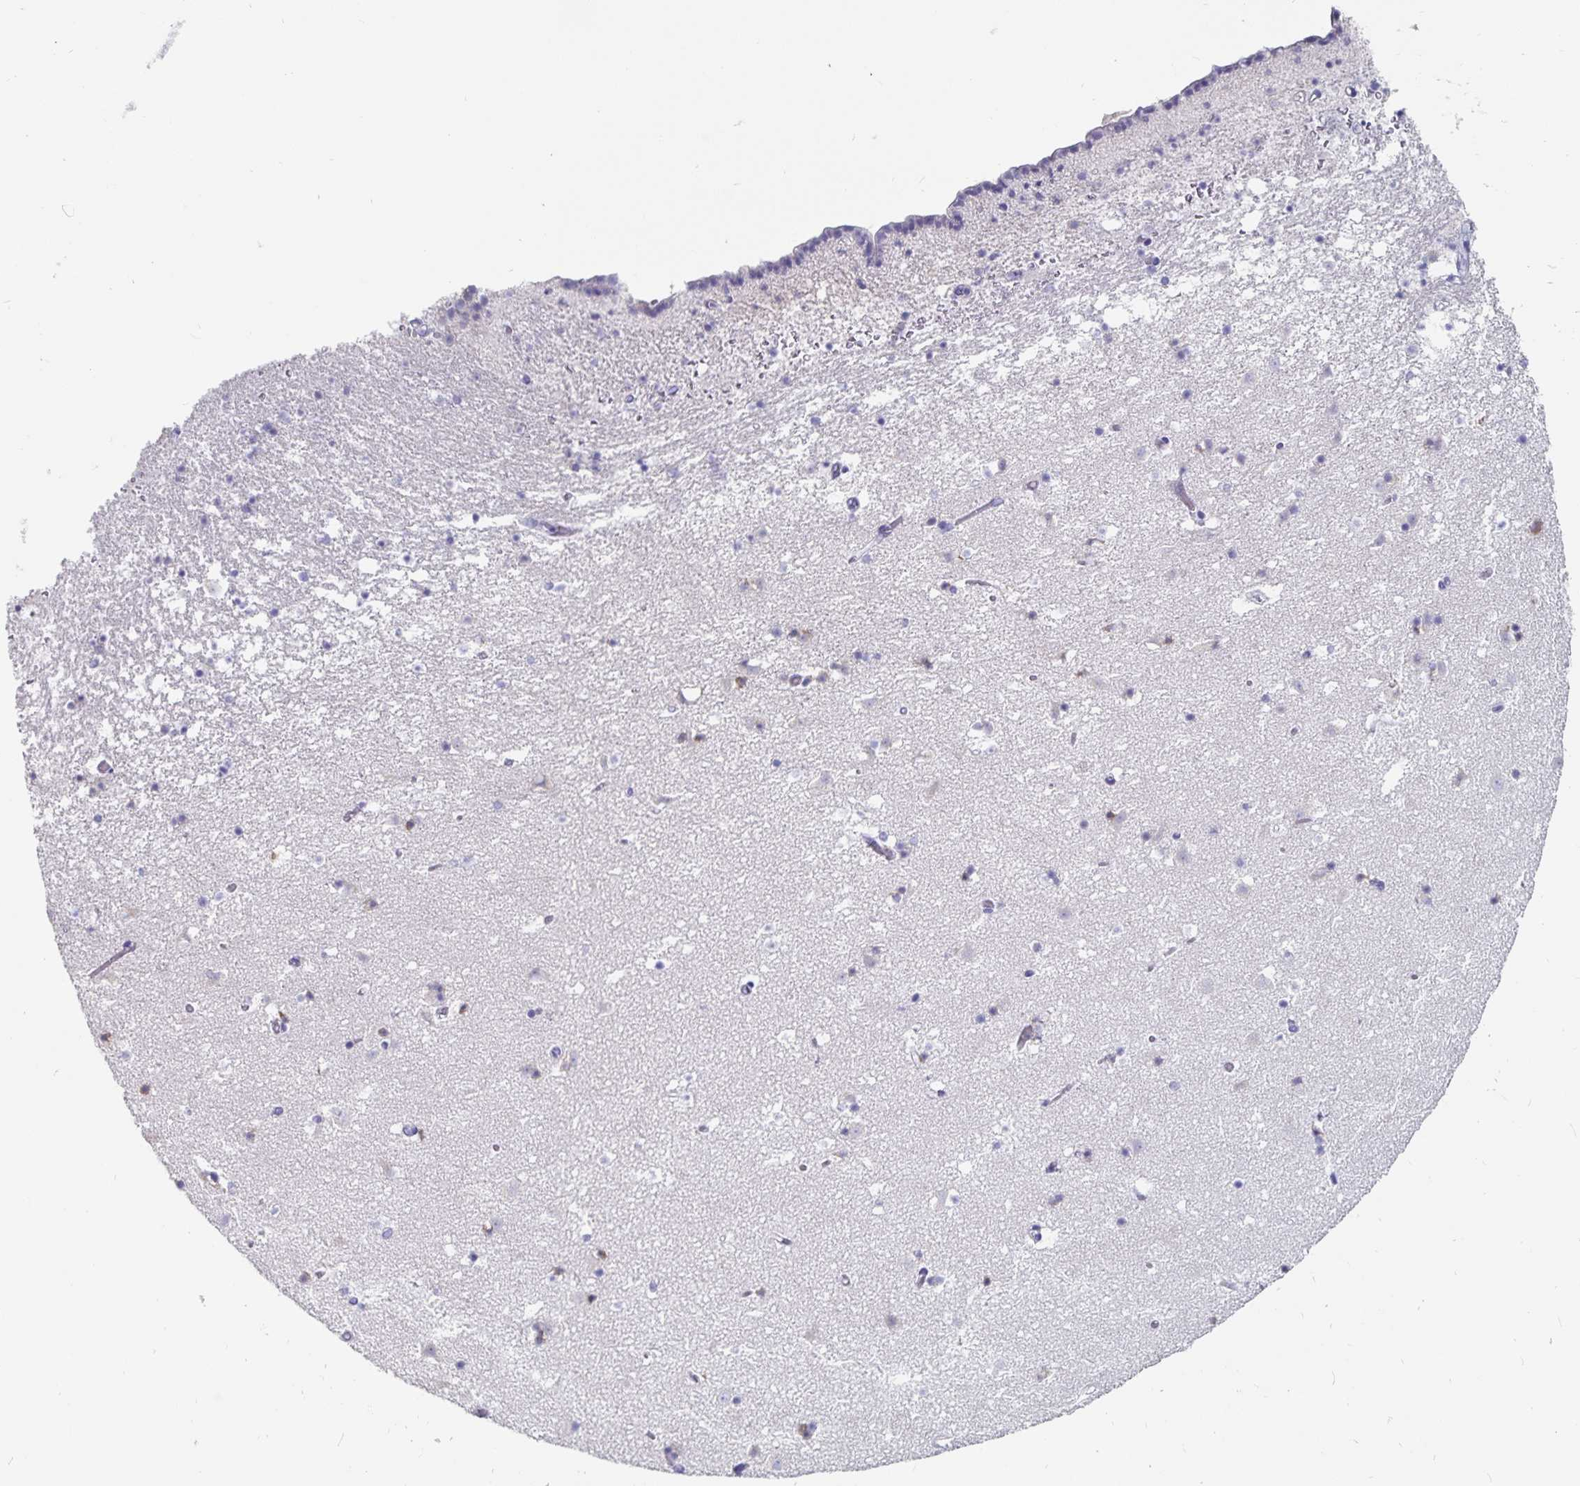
{"staining": {"intensity": "negative", "quantity": "none", "location": "none"}, "tissue": "caudate", "cell_type": "Glial cells", "image_type": "normal", "snomed": [{"axis": "morphology", "description": "Normal tissue, NOS"}, {"axis": "topography", "description": "Lateral ventricle wall"}], "caption": "A high-resolution micrograph shows immunohistochemistry (IHC) staining of normal caudate, which reveals no significant positivity in glial cells. (Immunohistochemistry, brightfield microscopy, high magnification).", "gene": "CFAP69", "patient": {"sex": "female", "age": 42}}